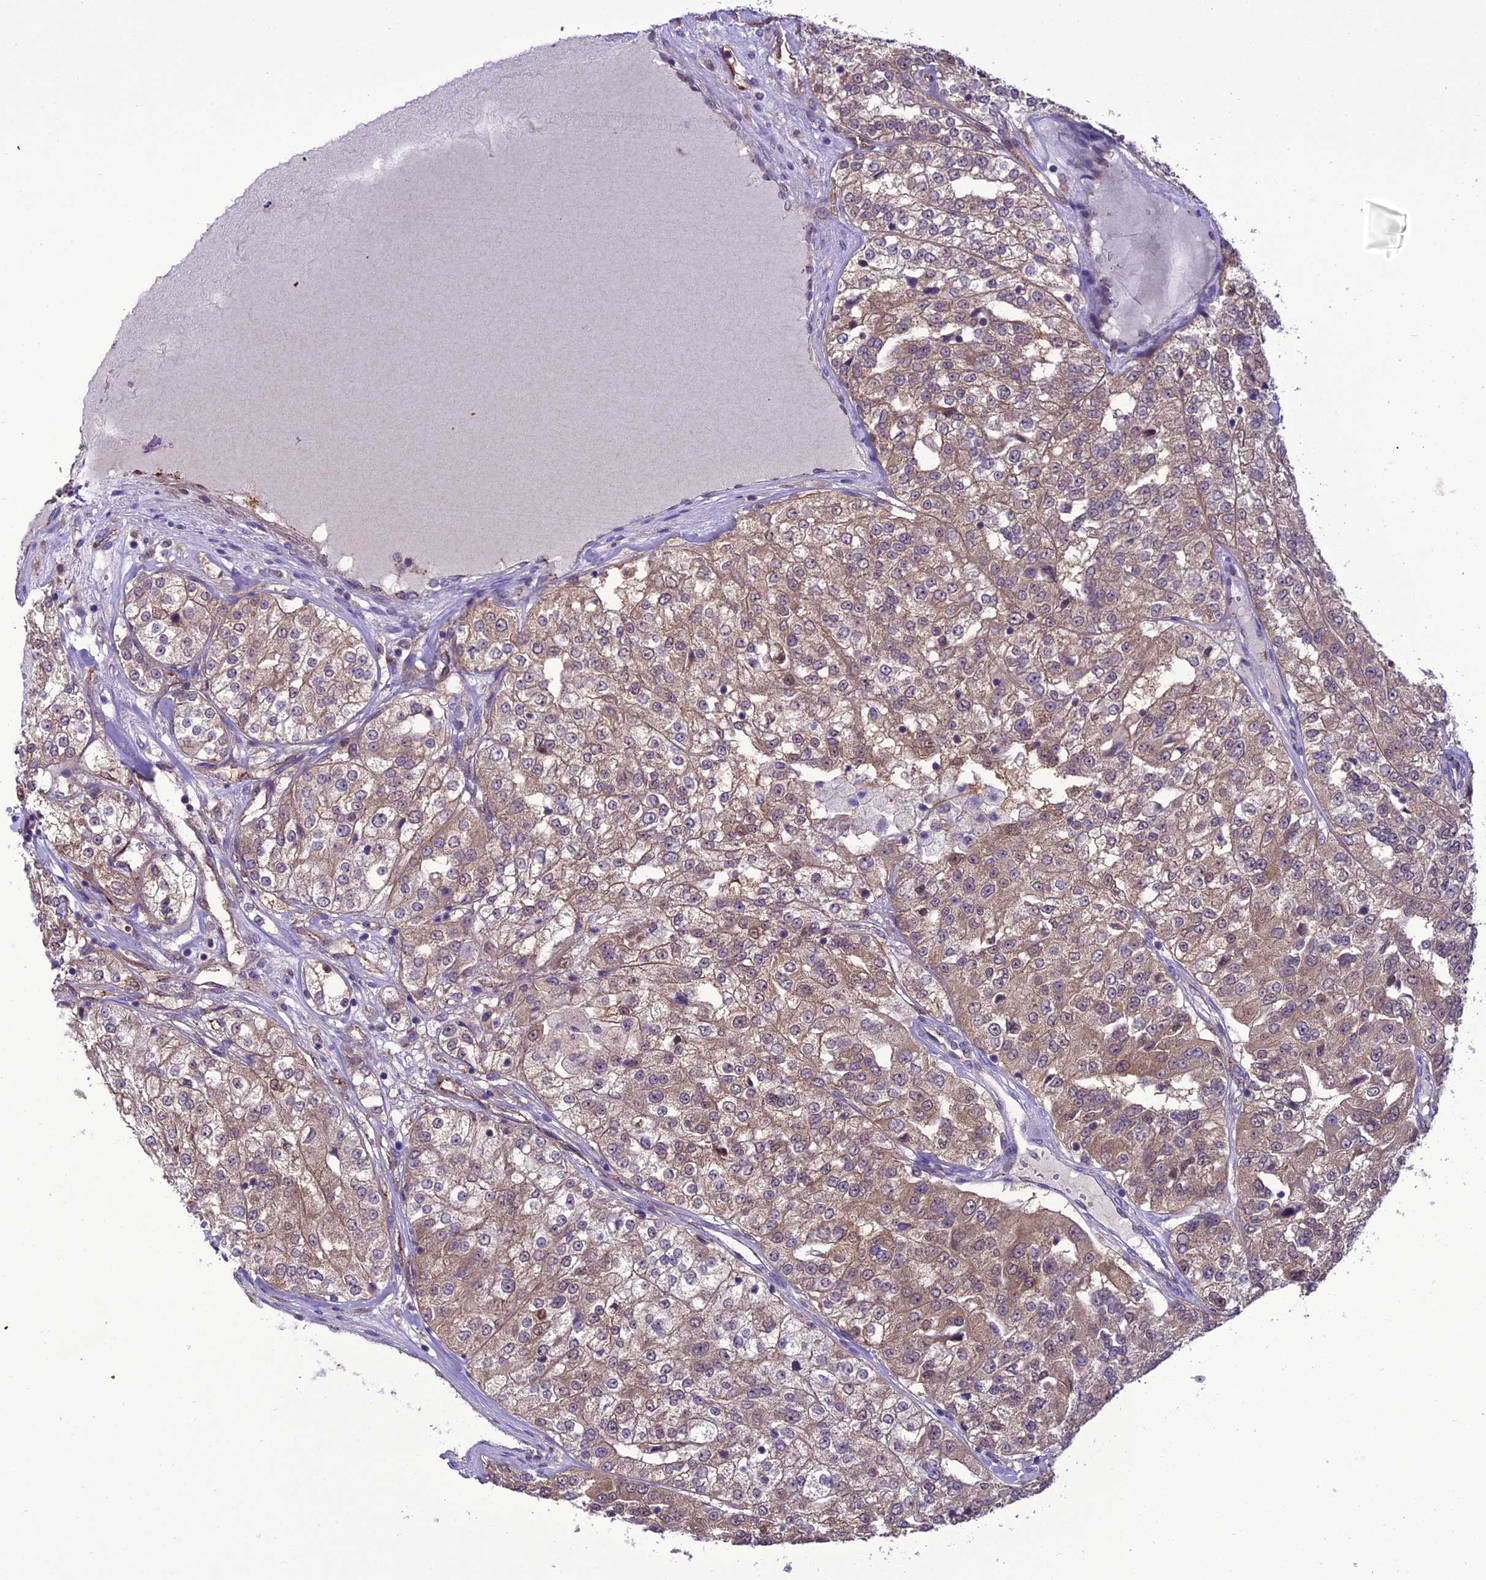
{"staining": {"intensity": "moderate", "quantity": ">75%", "location": "cytoplasmic/membranous"}, "tissue": "renal cancer", "cell_type": "Tumor cells", "image_type": "cancer", "snomed": [{"axis": "morphology", "description": "Adenocarcinoma, NOS"}, {"axis": "topography", "description": "Kidney"}], "caption": "High-power microscopy captured an immunohistochemistry micrograph of renal cancer (adenocarcinoma), revealing moderate cytoplasmic/membranous positivity in approximately >75% of tumor cells. (IHC, brightfield microscopy, high magnification).", "gene": "BORCS6", "patient": {"sex": "female", "age": 63}}